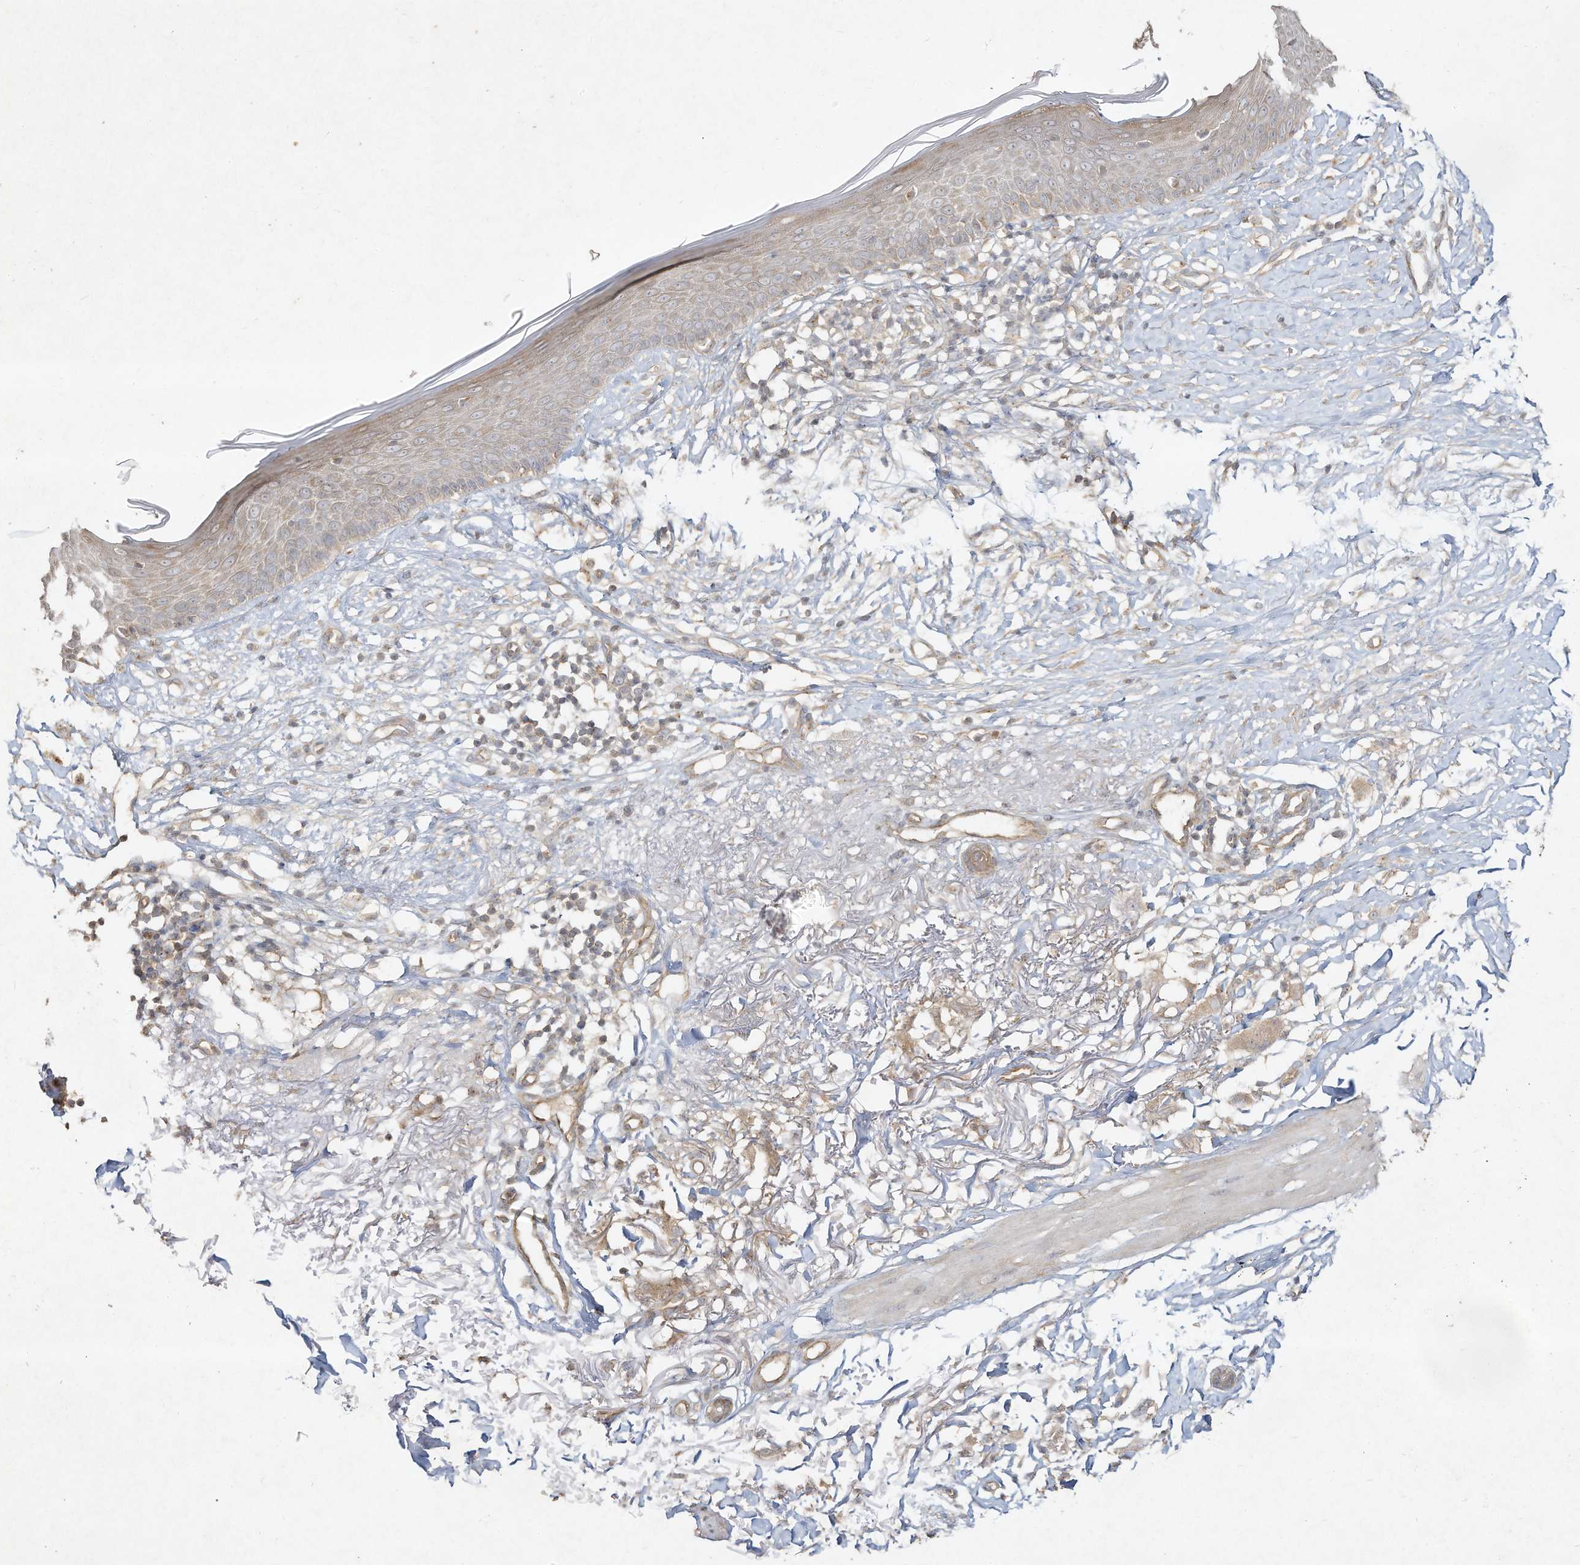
{"staining": {"intensity": "negative", "quantity": "none", "location": "none"}, "tissue": "skin cancer", "cell_type": "Tumor cells", "image_type": "cancer", "snomed": [{"axis": "morphology", "description": "Basal cell carcinoma"}, {"axis": "topography", "description": "Skin"}], "caption": "The IHC image has no significant expression in tumor cells of skin cancer tissue.", "gene": "DYNC1I2", "patient": {"sex": "female", "age": 70}}